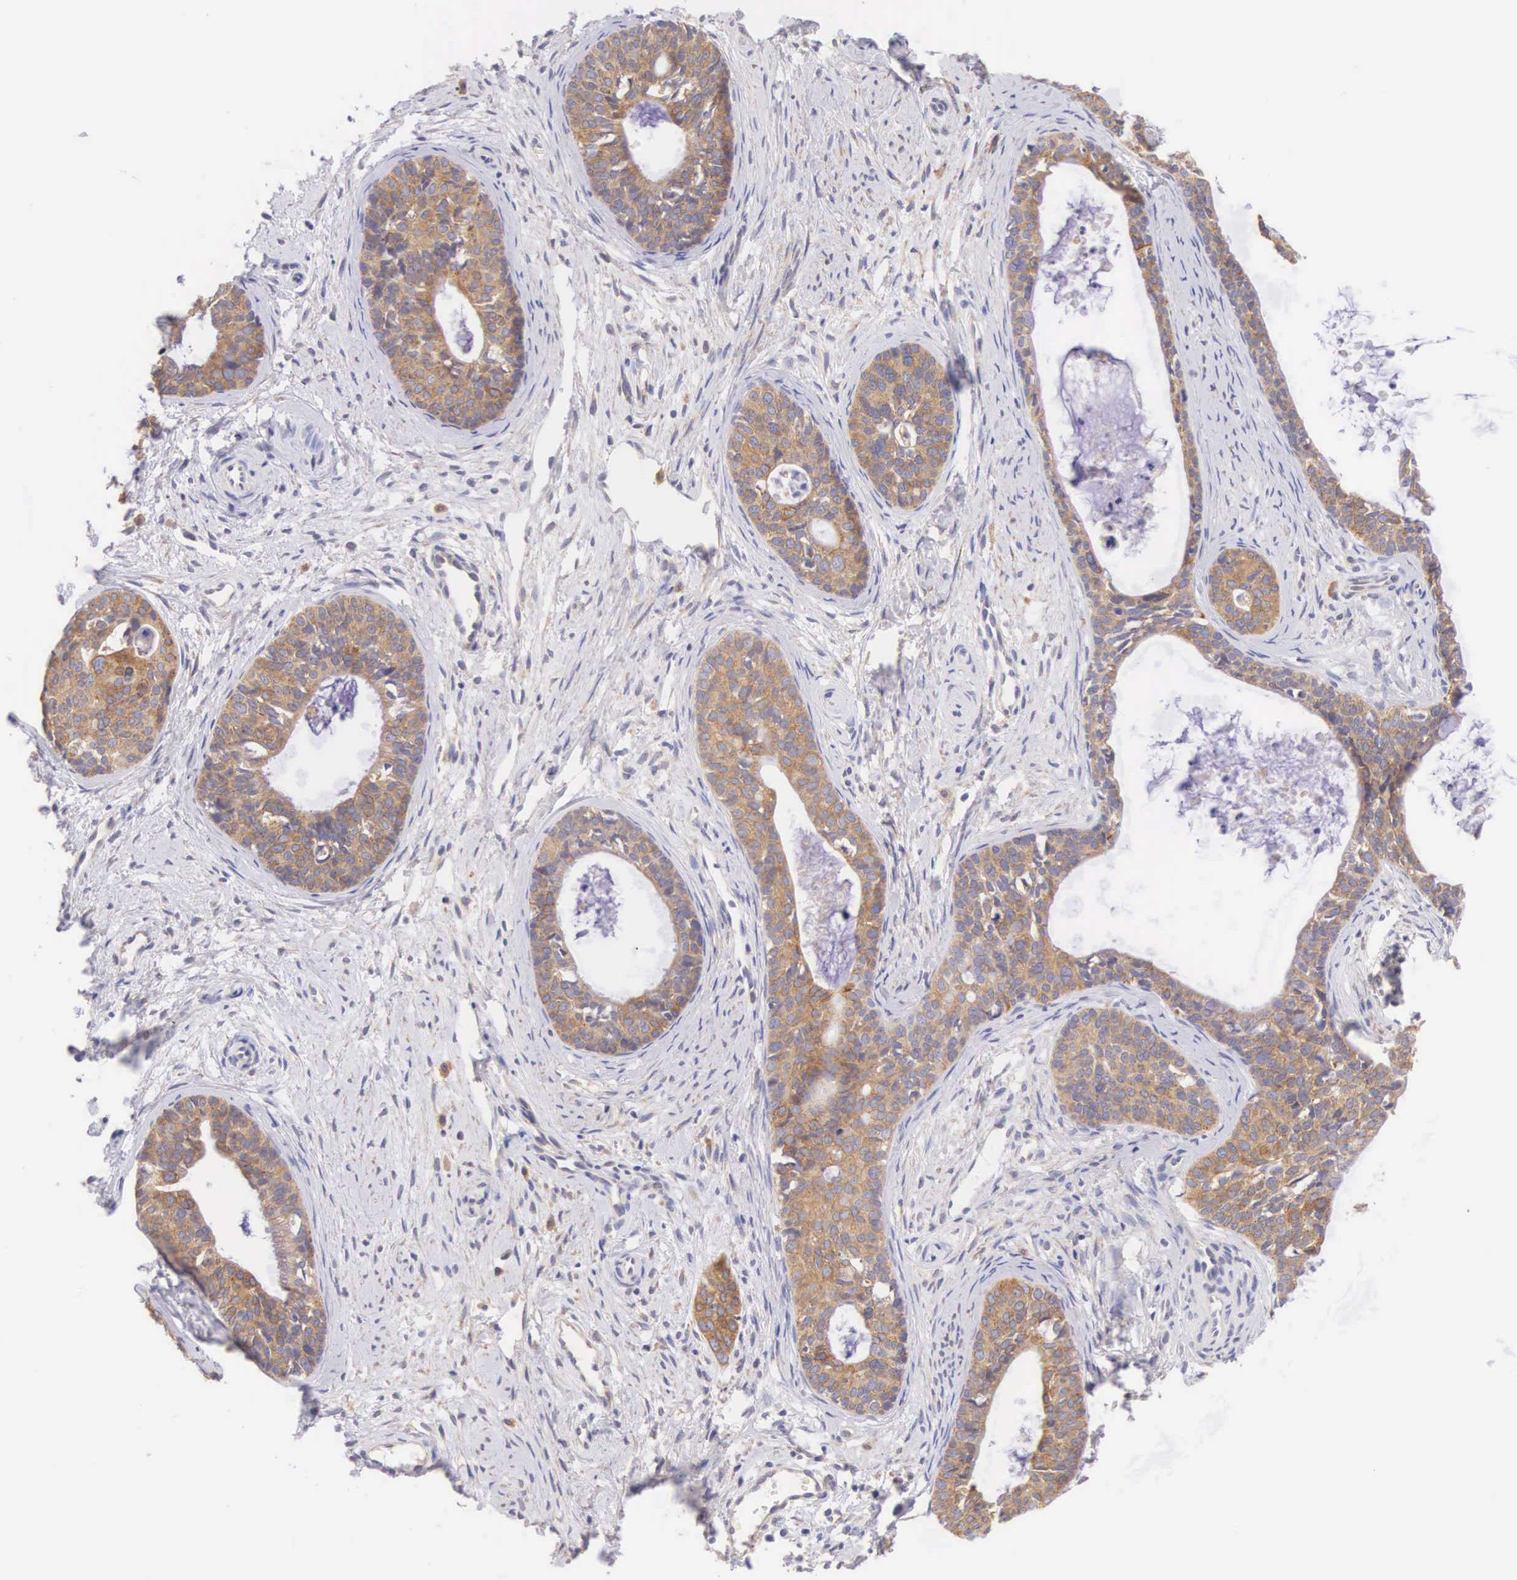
{"staining": {"intensity": "moderate", "quantity": ">75%", "location": "cytoplasmic/membranous"}, "tissue": "cervical cancer", "cell_type": "Tumor cells", "image_type": "cancer", "snomed": [{"axis": "morphology", "description": "Squamous cell carcinoma, NOS"}, {"axis": "topography", "description": "Cervix"}], "caption": "Squamous cell carcinoma (cervical) stained for a protein reveals moderate cytoplasmic/membranous positivity in tumor cells.", "gene": "NSDHL", "patient": {"sex": "female", "age": 34}}